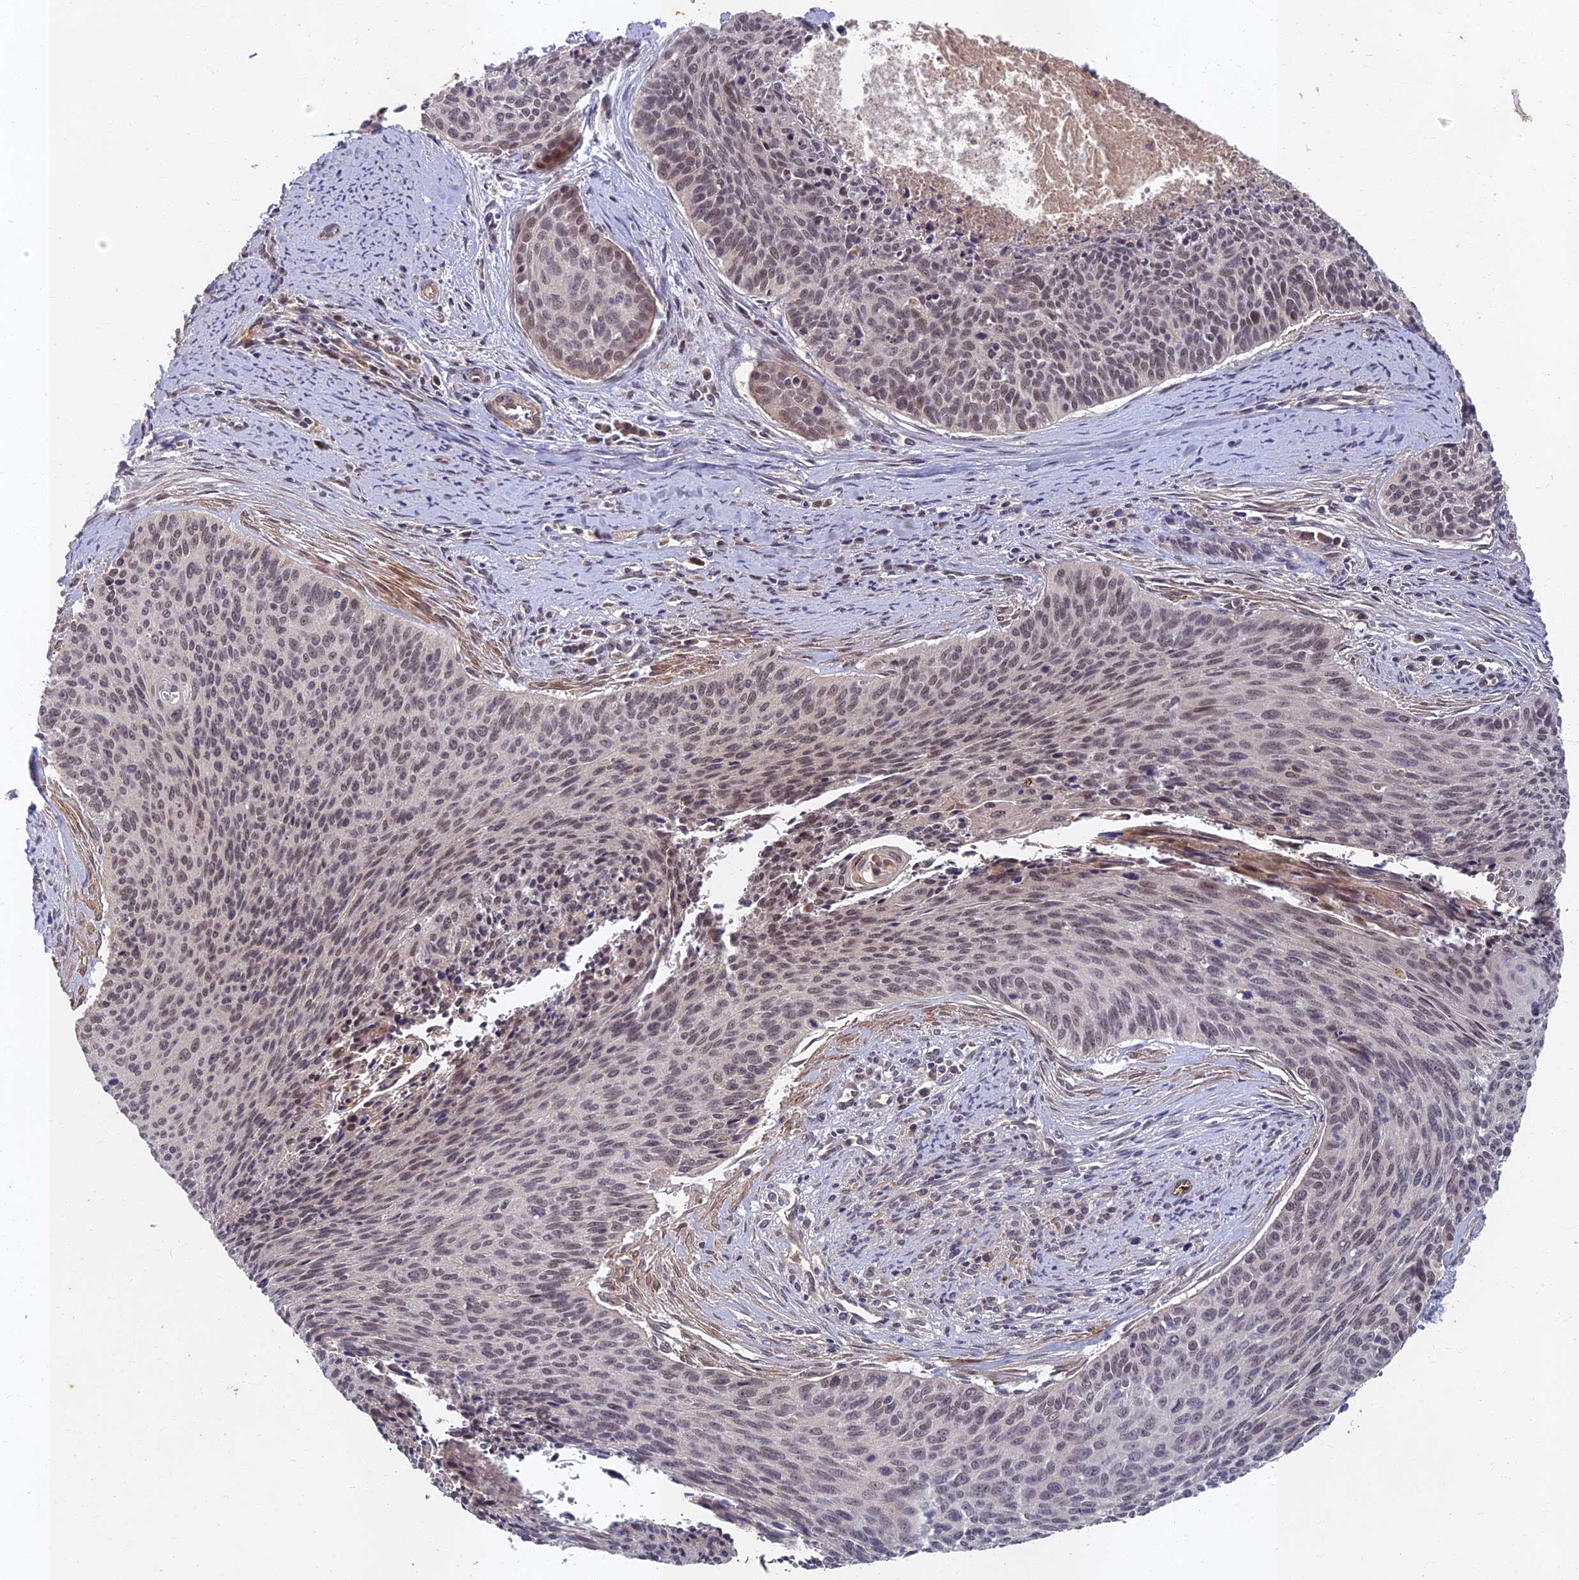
{"staining": {"intensity": "weak", "quantity": "25%-75%", "location": "nuclear"}, "tissue": "cervical cancer", "cell_type": "Tumor cells", "image_type": "cancer", "snomed": [{"axis": "morphology", "description": "Squamous cell carcinoma, NOS"}, {"axis": "topography", "description": "Cervix"}], "caption": "Immunohistochemistry of squamous cell carcinoma (cervical) demonstrates low levels of weak nuclear positivity in approximately 25%-75% of tumor cells.", "gene": "EARS2", "patient": {"sex": "female", "age": 55}}